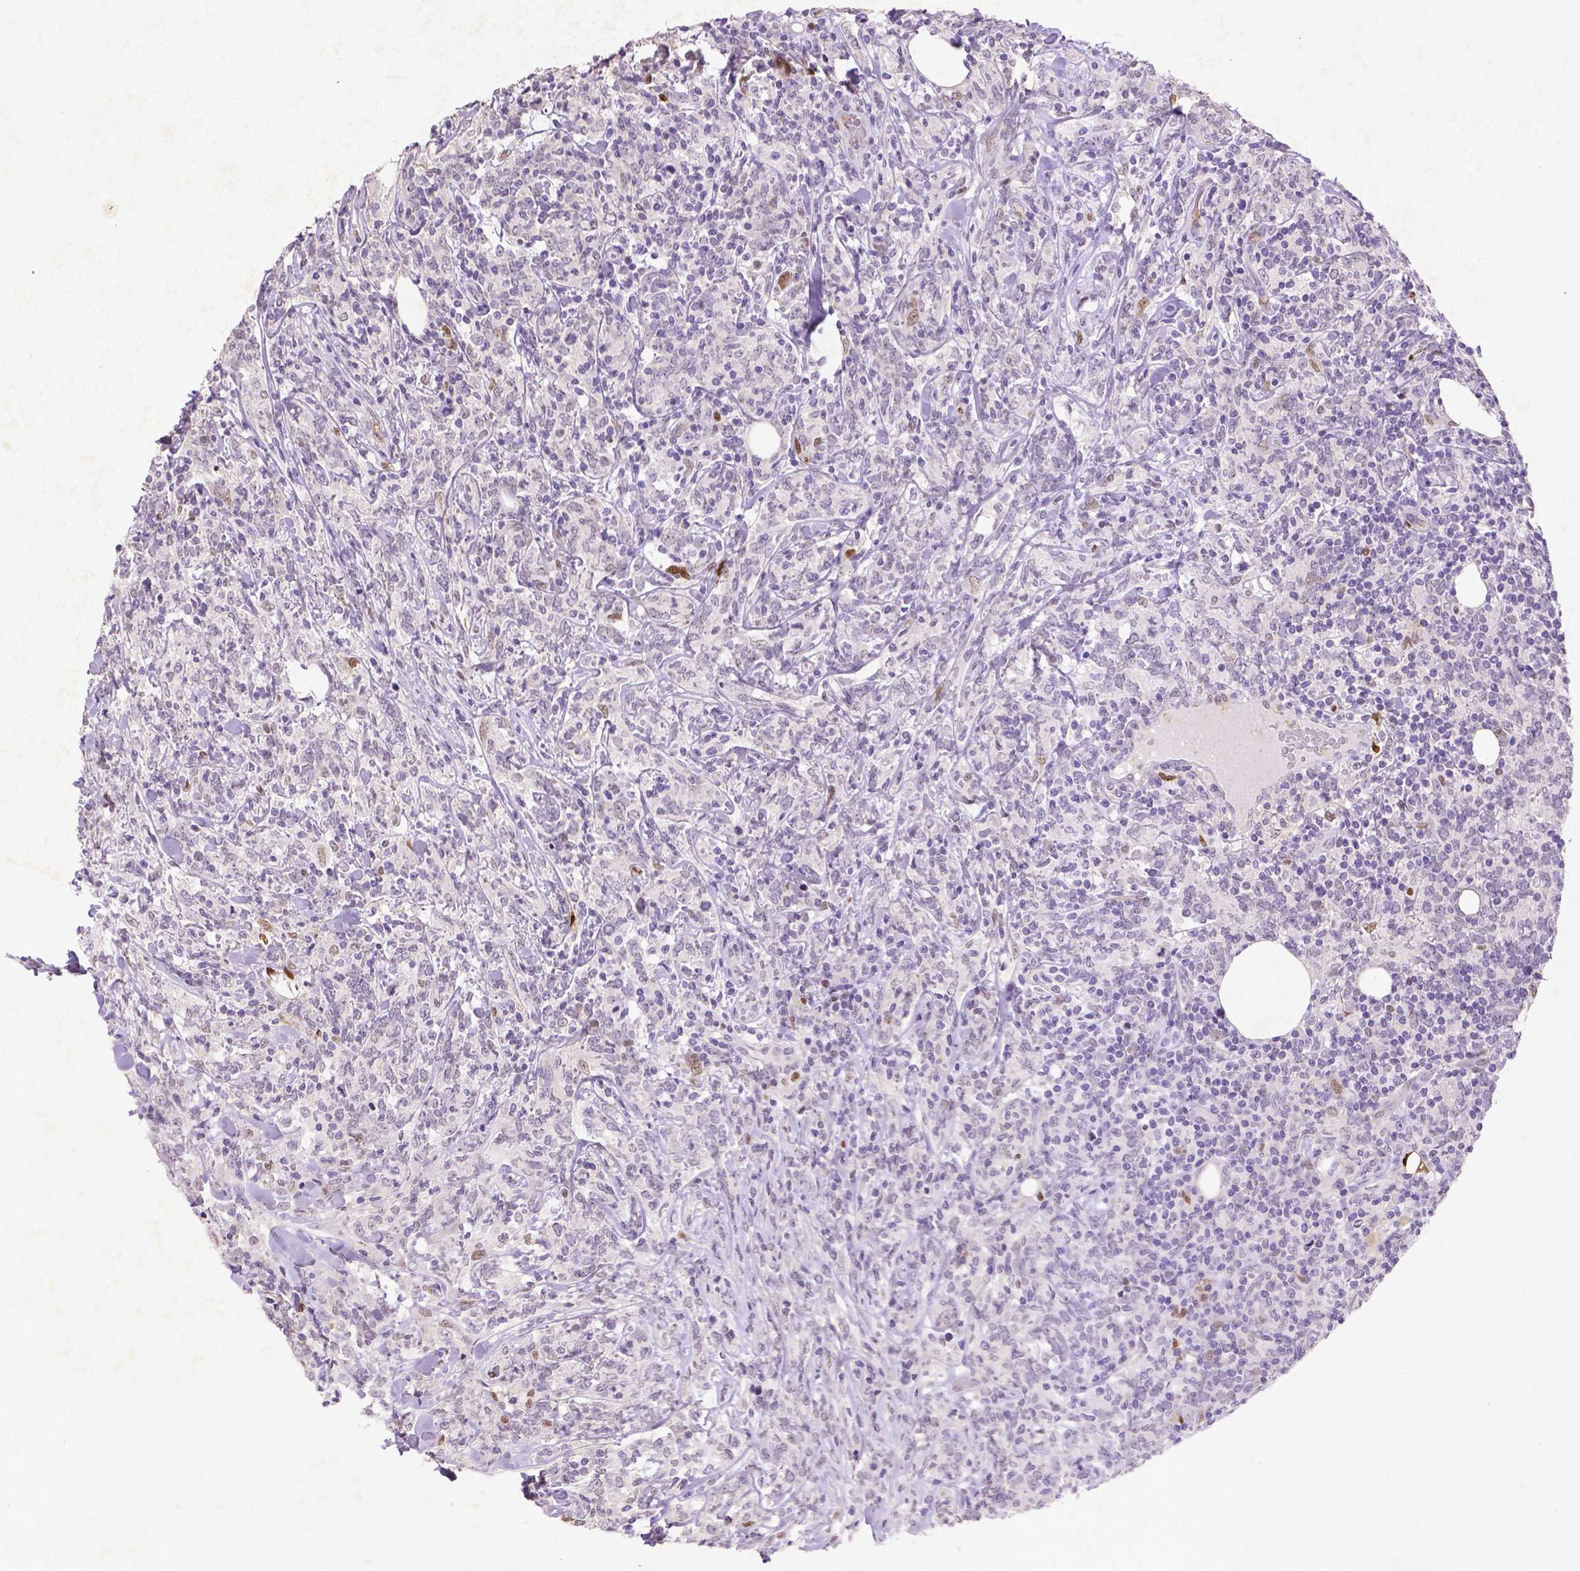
{"staining": {"intensity": "negative", "quantity": "none", "location": "none"}, "tissue": "lymphoma", "cell_type": "Tumor cells", "image_type": "cancer", "snomed": [{"axis": "morphology", "description": "Malignant lymphoma, non-Hodgkin's type, High grade"}, {"axis": "topography", "description": "Lymph node"}], "caption": "IHC micrograph of malignant lymphoma, non-Hodgkin's type (high-grade) stained for a protein (brown), which shows no expression in tumor cells.", "gene": "CDKN1A", "patient": {"sex": "female", "age": 84}}